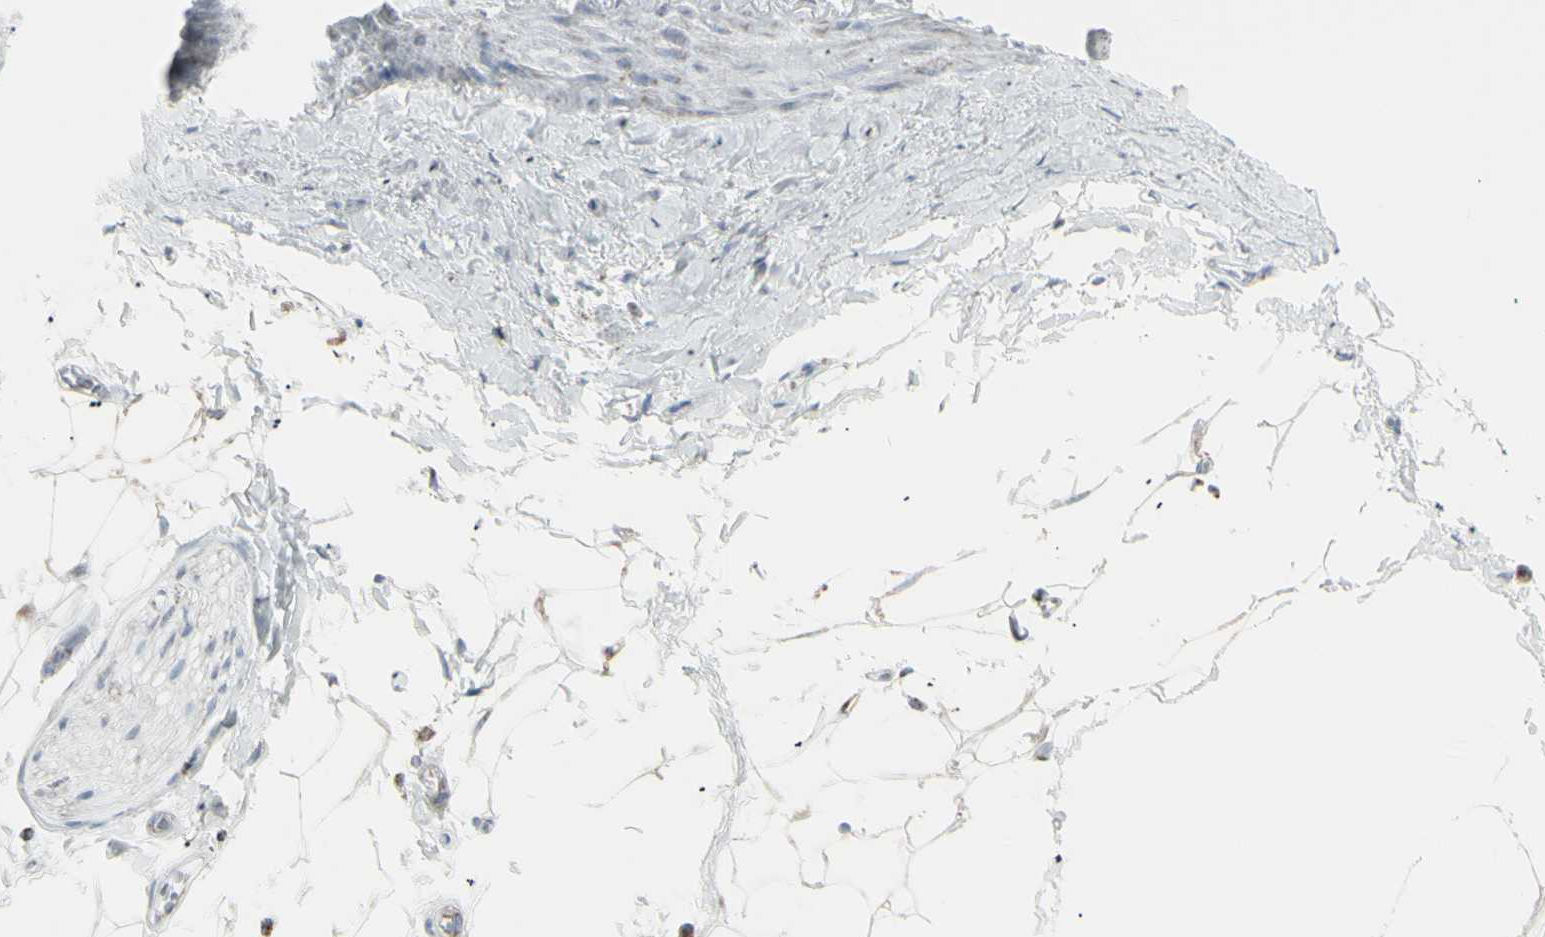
{"staining": {"intensity": "weak", "quantity": ">75%", "location": "cytoplasmic/membranous"}, "tissue": "adipose tissue", "cell_type": "Adipocytes", "image_type": "normal", "snomed": [{"axis": "morphology", "description": "Normal tissue, NOS"}, {"axis": "topography", "description": "Adipose tissue"}, {"axis": "topography", "description": "Peripheral nerve tissue"}], "caption": "IHC photomicrograph of benign adipose tissue: human adipose tissue stained using immunohistochemistry (IHC) displays low levels of weak protein expression localized specifically in the cytoplasmic/membranous of adipocytes, appearing as a cytoplasmic/membranous brown color.", "gene": "PLGRKT", "patient": {"sex": "male", "age": 52}}